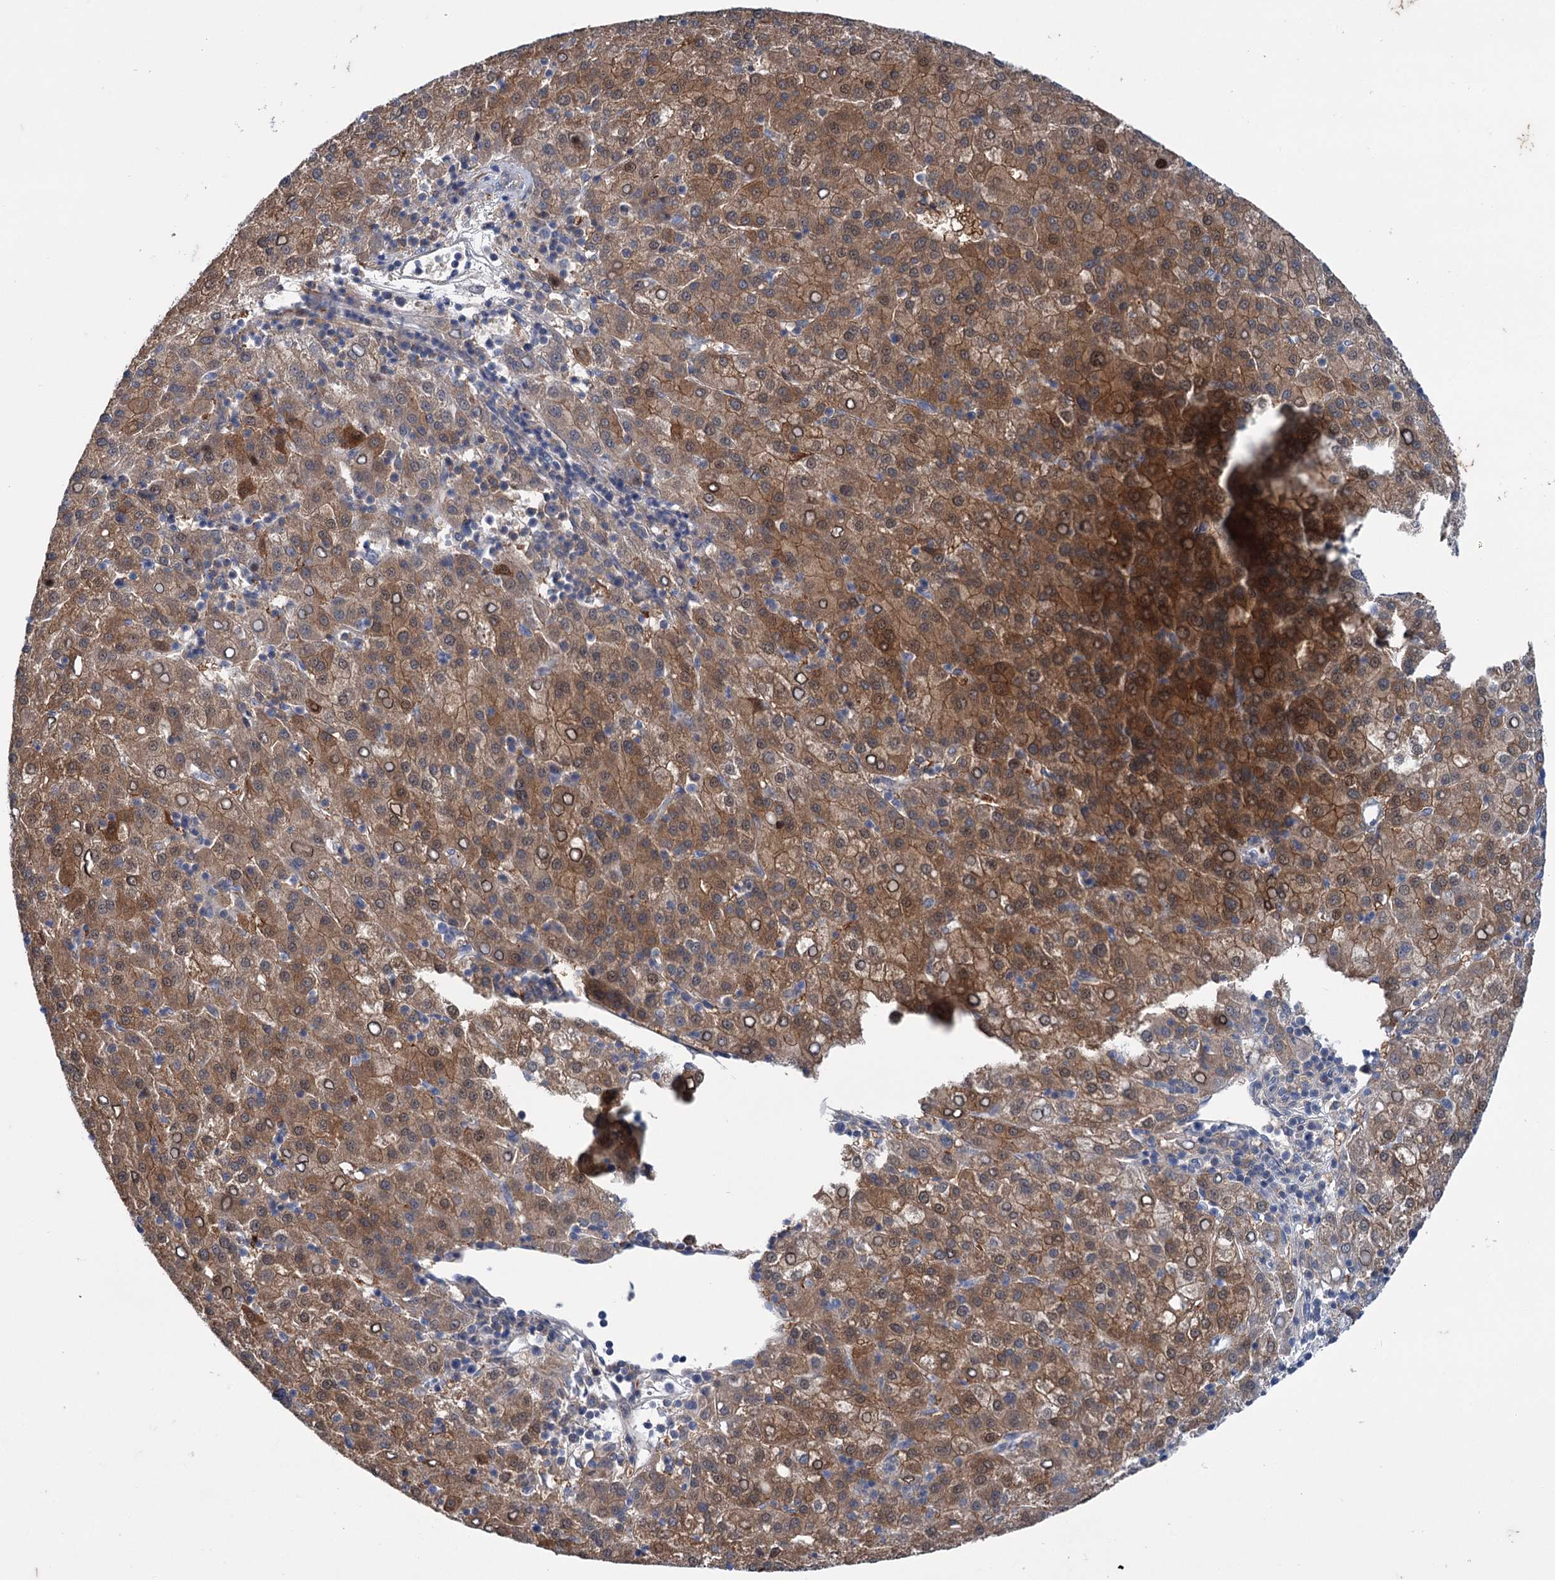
{"staining": {"intensity": "moderate", "quantity": ">75%", "location": "cytoplasmic/membranous"}, "tissue": "liver cancer", "cell_type": "Tumor cells", "image_type": "cancer", "snomed": [{"axis": "morphology", "description": "Carcinoma, Hepatocellular, NOS"}, {"axis": "topography", "description": "Liver"}], "caption": "Immunohistochemistry (DAB) staining of hepatocellular carcinoma (liver) exhibits moderate cytoplasmic/membranous protein expression in about >75% of tumor cells. (IHC, brightfield microscopy, high magnification).", "gene": "MID1IP1", "patient": {"sex": "female", "age": 58}}